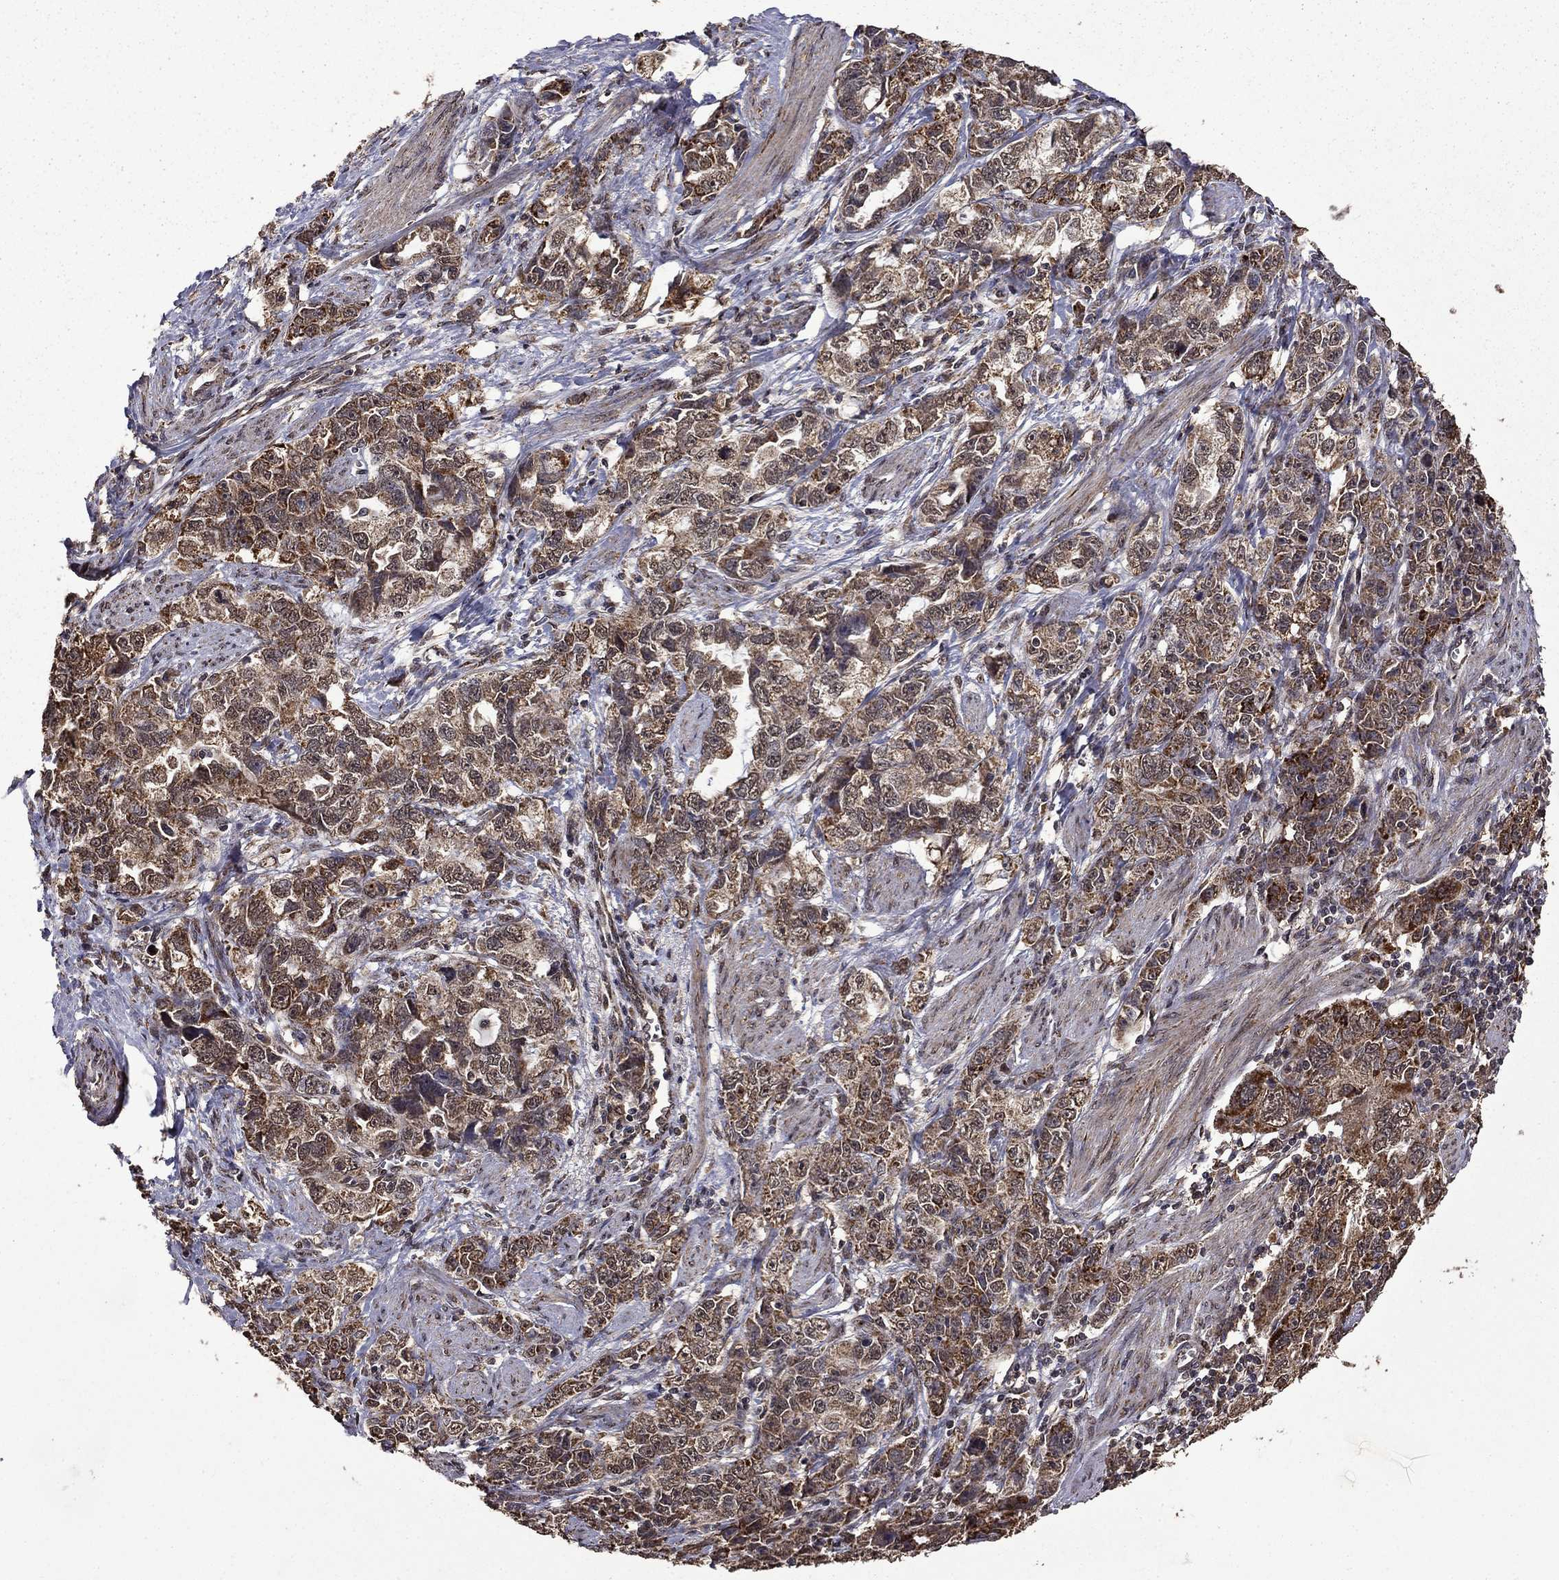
{"staining": {"intensity": "strong", "quantity": "25%-75%", "location": "cytoplasmic/membranous"}, "tissue": "ovarian cancer", "cell_type": "Tumor cells", "image_type": "cancer", "snomed": [{"axis": "morphology", "description": "Cystadenocarcinoma, serous, NOS"}, {"axis": "topography", "description": "Ovary"}], "caption": "Immunohistochemistry photomicrograph of neoplastic tissue: human ovarian cancer stained using immunohistochemistry (IHC) demonstrates high levels of strong protein expression localized specifically in the cytoplasmic/membranous of tumor cells, appearing as a cytoplasmic/membranous brown color.", "gene": "ITM2B", "patient": {"sex": "female", "age": 51}}